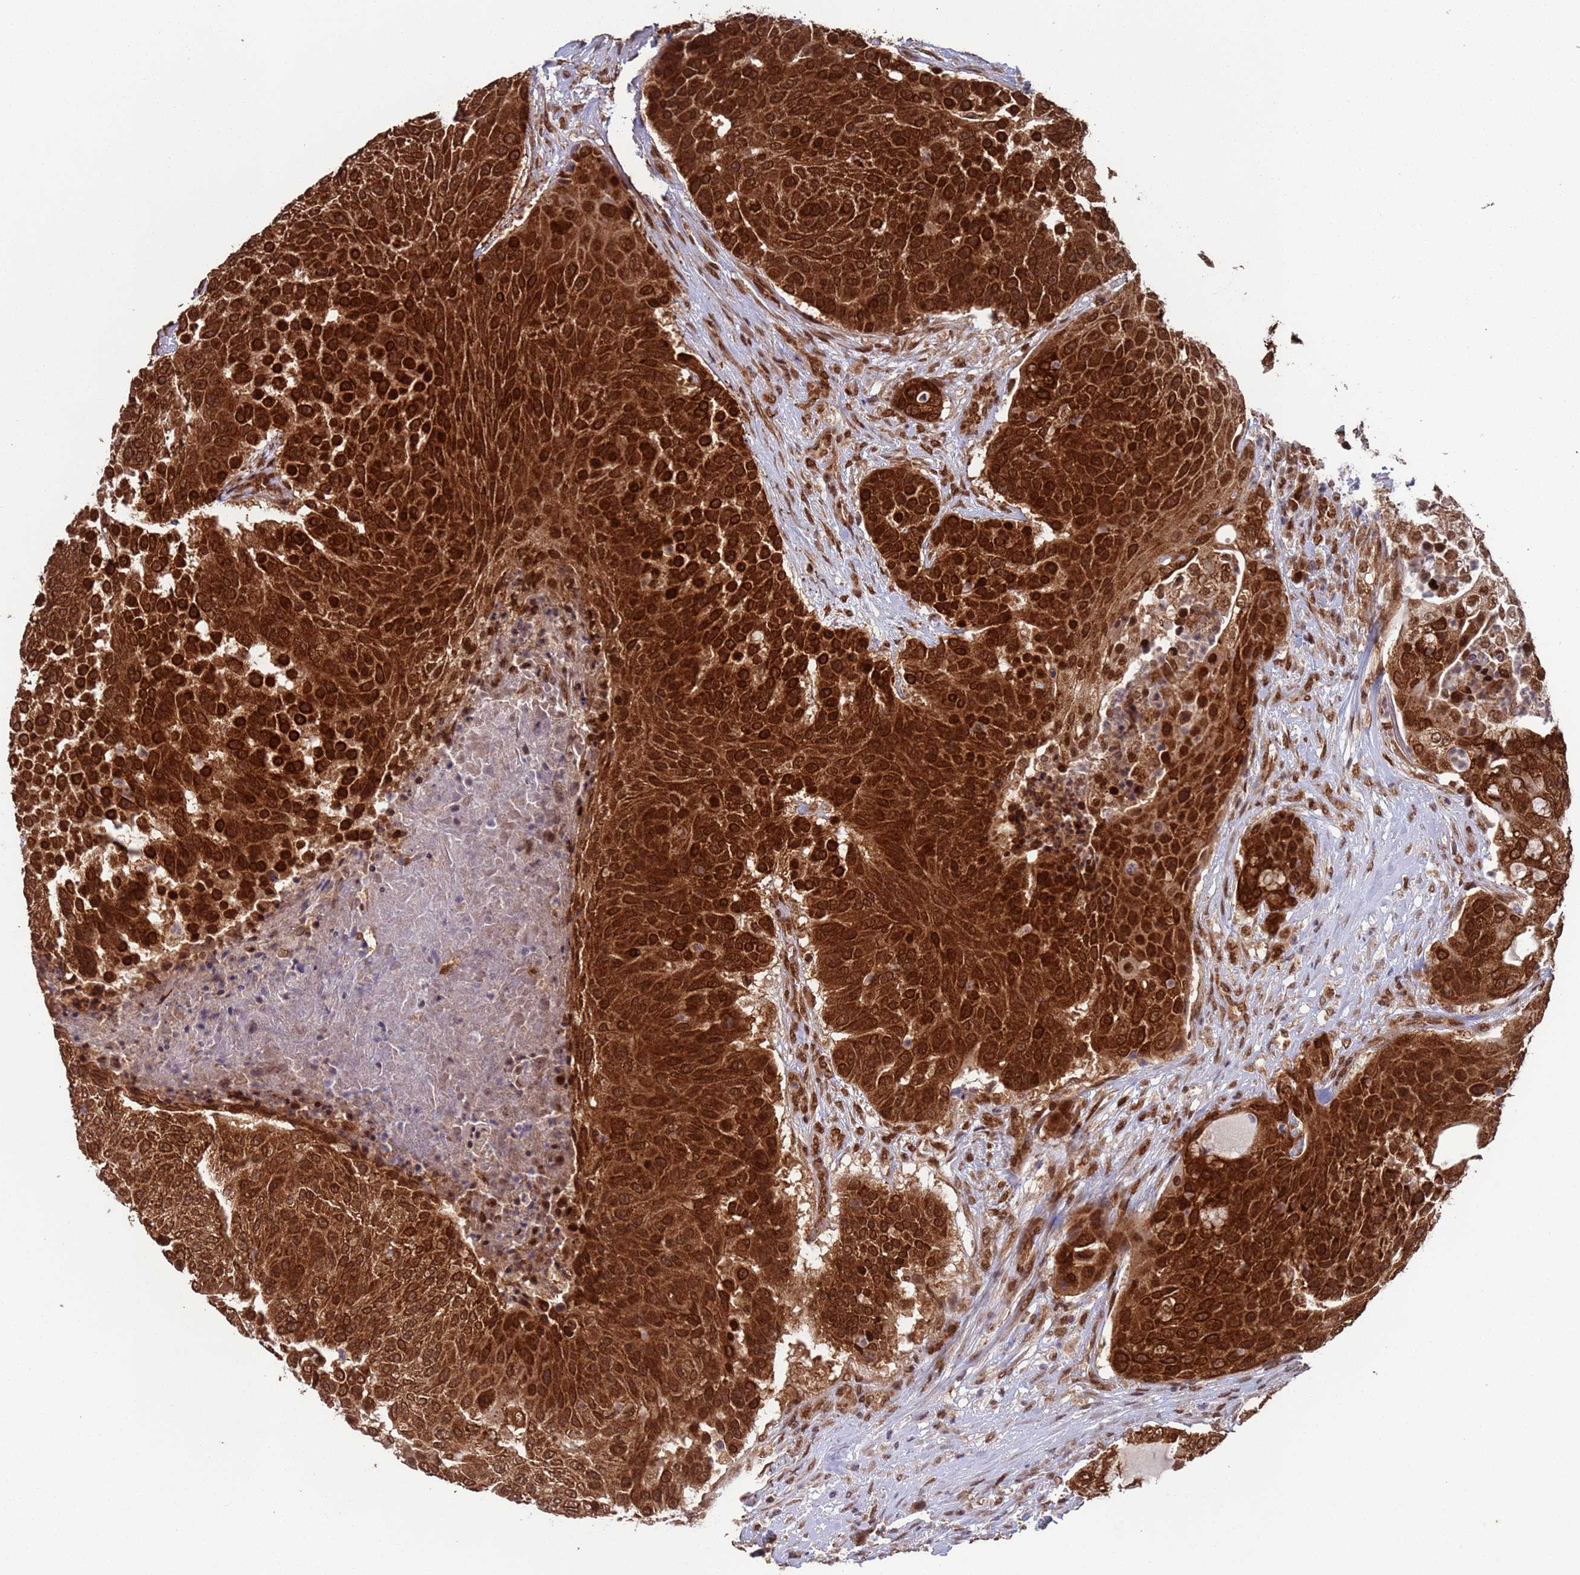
{"staining": {"intensity": "strong", "quantity": ">75%", "location": "cytoplasmic/membranous,nuclear"}, "tissue": "urothelial cancer", "cell_type": "Tumor cells", "image_type": "cancer", "snomed": [{"axis": "morphology", "description": "Urothelial carcinoma, High grade"}, {"axis": "topography", "description": "Urinary bladder"}], "caption": "Immunohistochemical staining of human high-grade urothelial carcinoma displays high levels of strong cytoplasmic/membranous and nuclear positivity in about >75% of tumor cells. (DAB = brown stain, brightfield microscopy at high magnification).", "gene": "FUBP3", "patient": {"sex": "female", "age": 63}}